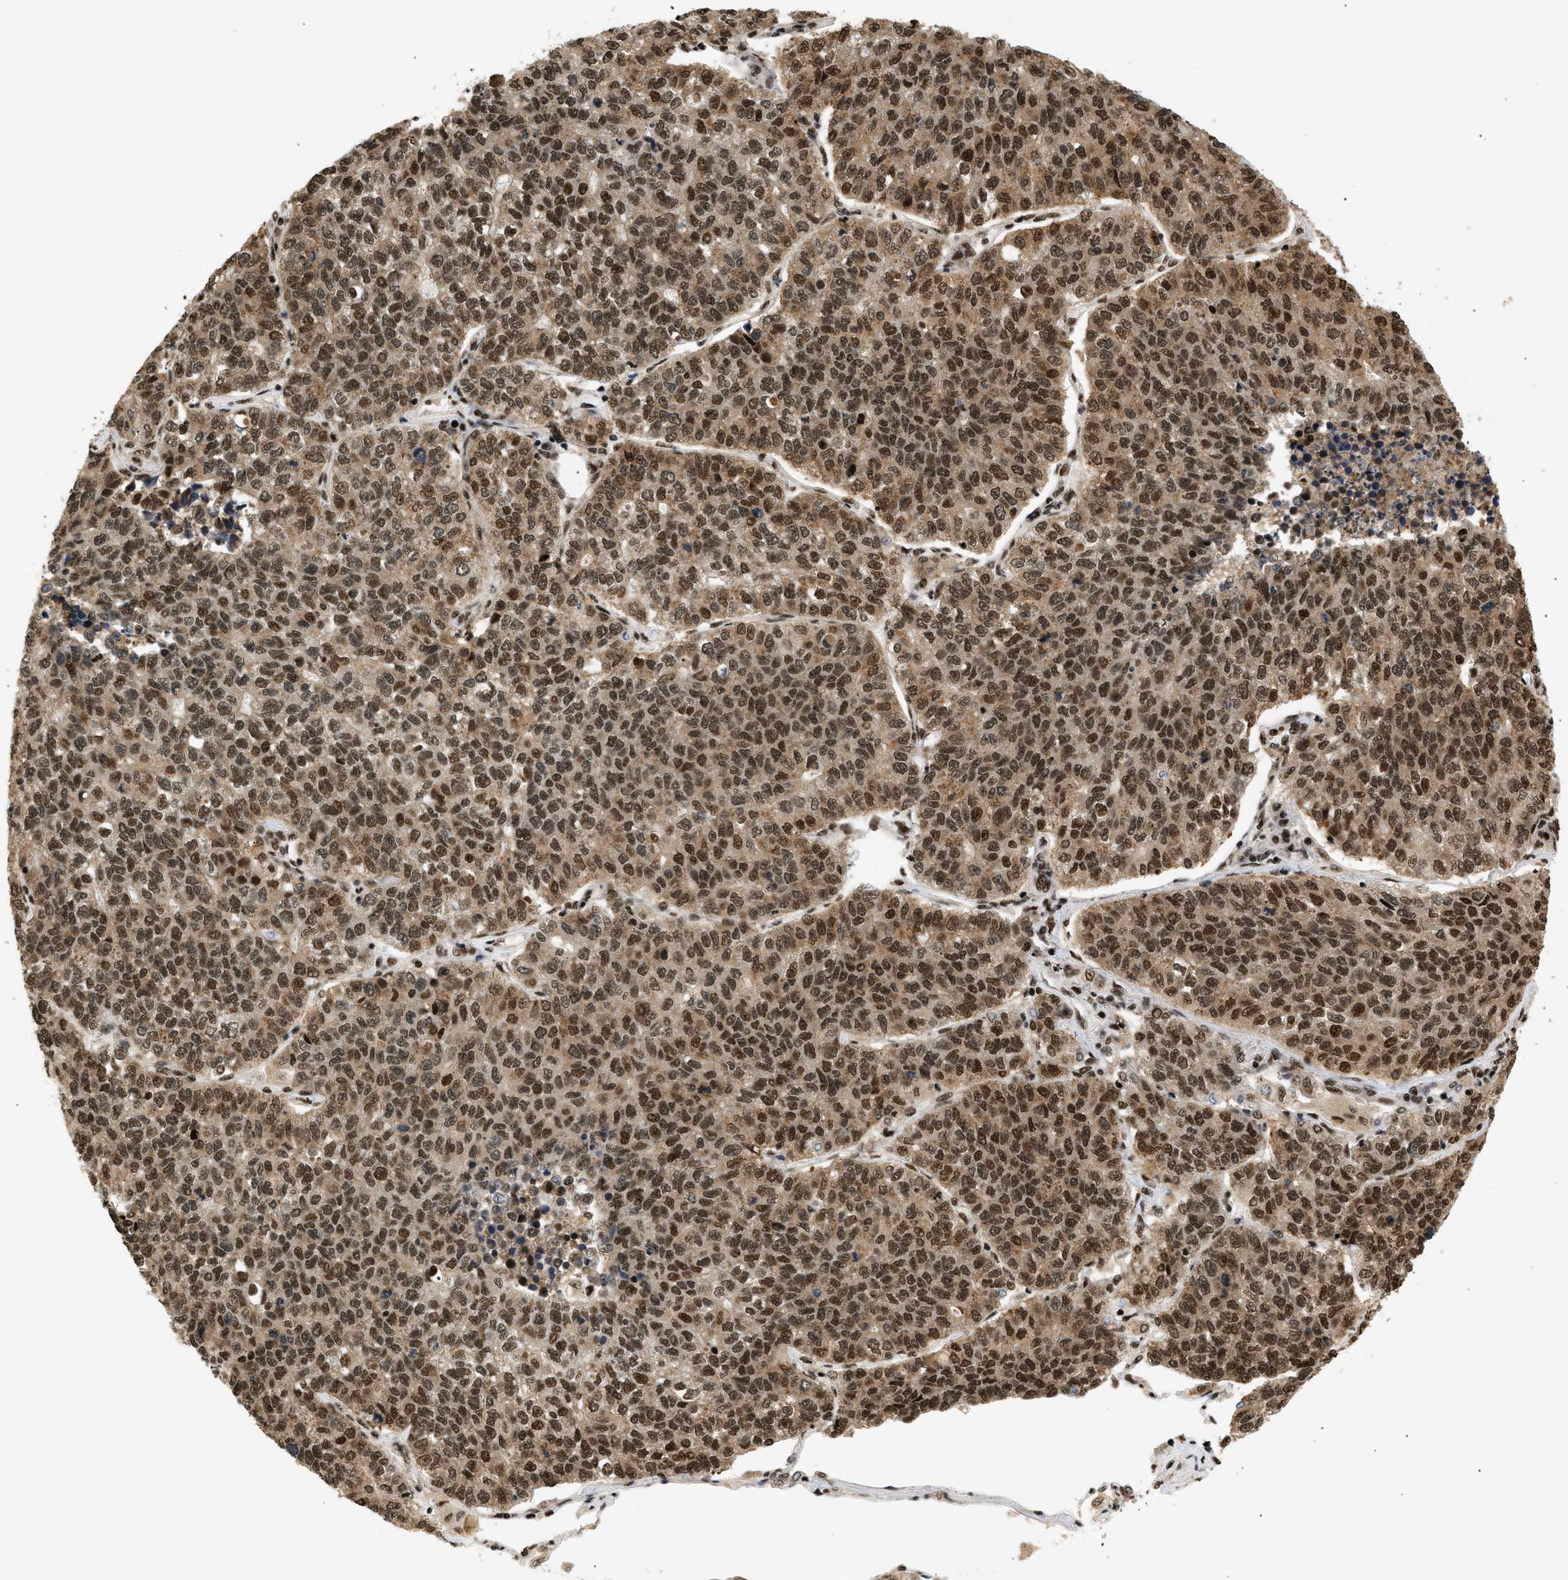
{"staining": {"intensity": "strong", "quantity": ">75%", "location": "cytoplasmic/membranous,nuclear"}, "tissue": "lung cancer", "cell_type": "Tumor cells", "image_type": "cancer", "snomed": [{"axis": "morphology", "description": "Adenocarcinoma, NOS"}, {"axis": "topography", "description": "Lung"}], "caption": "The histopathology image displays immunohistochemical staining of lung cancer (adenocarcinoma). There is strong cytoplasmic/membranous and nuclear expression is seen in approximately >75% of tumor cells.", "gene": "RBM5", "patient": {"sex": "male", "age": 49}}